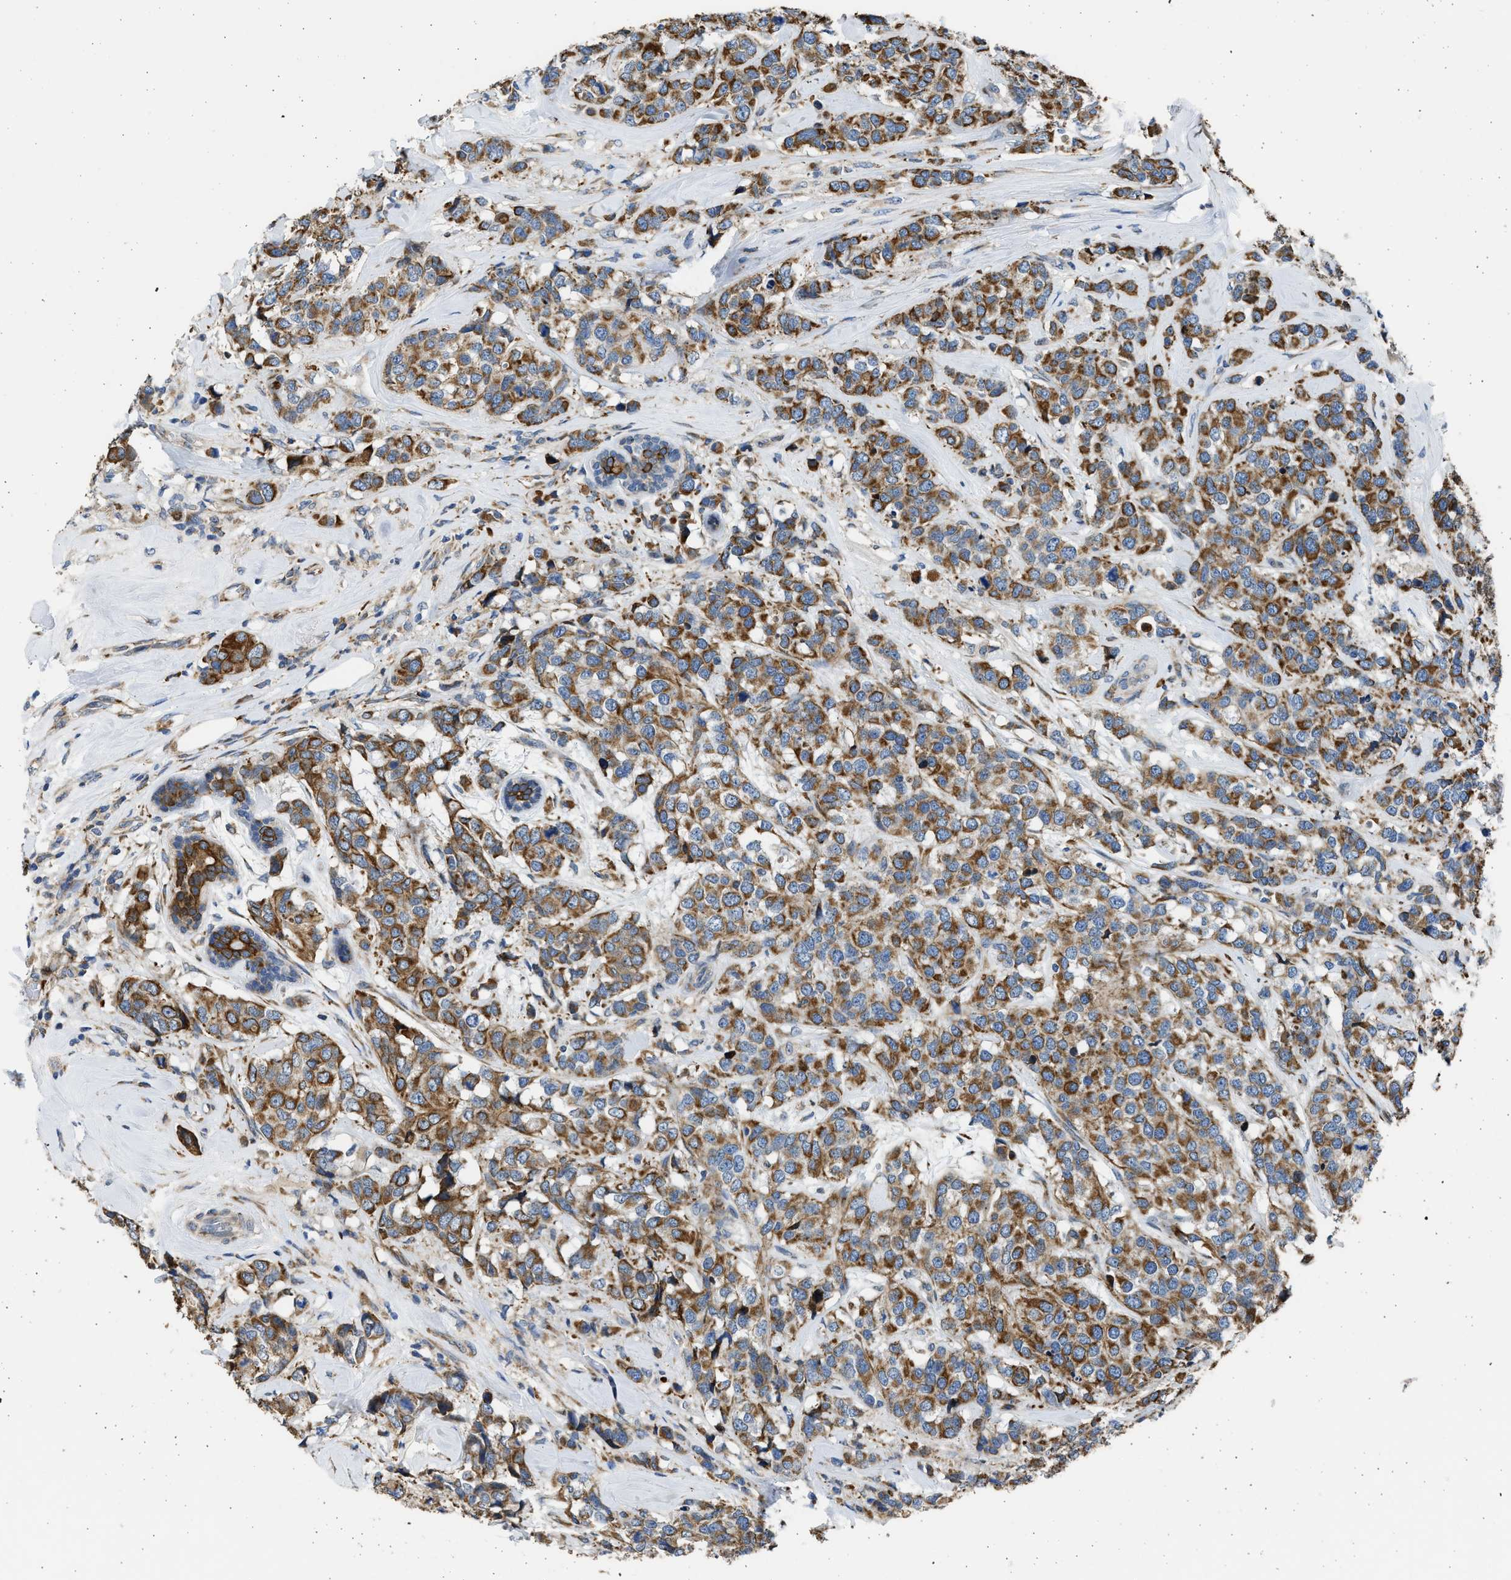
{"staining": {"intensity": "strong", "quantity": ">75%", "location": "cytoplasmic/membranous"}, "tissue": "breast cancer", "cell_type": "Tumor cells", "image_type": "cancer", "snomed": [{"axis": "morphology", "description": "Lobular carcinoma"}, {"axis": "topography", "description": "Breast"}], "caption": "Tumor cells reveal strong cytoplasmic/membranous positivity in approximately >75% of cells in breast cancer (lobular carcinoma).", "gene": "PLD2", "patient": {"sex": "female", "age": 59}}